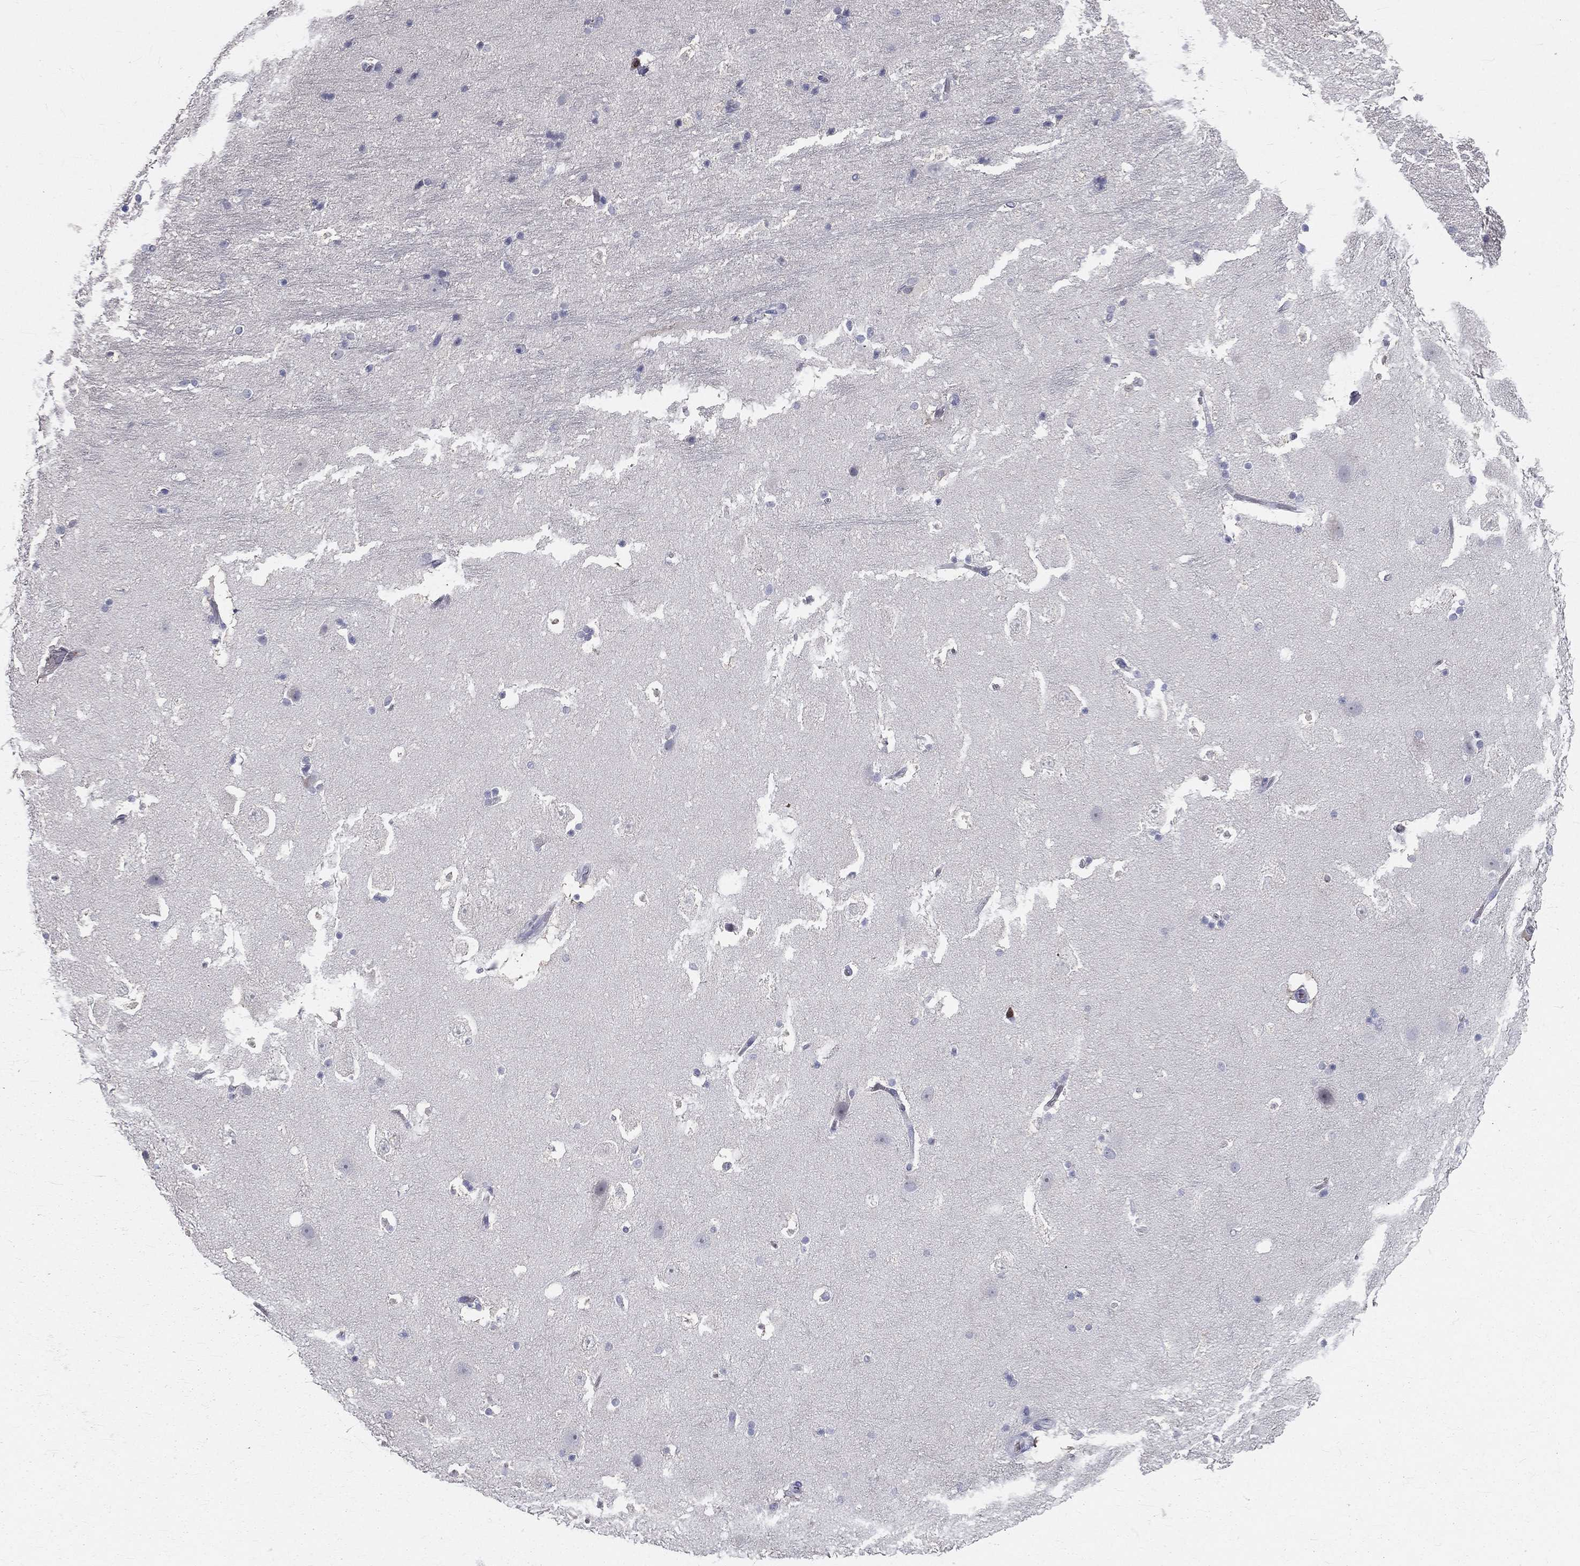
{"staining": {"intensity": "negative", "quantity": "none", "location": "none"}, "tissue": "hippocampus", "cell_type": "Glial cells", "image_type": "normal", "snomed": [{"axis": "morphology", "description": "Normal tissue, NOS"}, {"axis": "topography", "description": "Hippocampus"}], "caption": "Immunohistochemistry (IHC) micrograph of unremarkable hippocampus: hippocampus stained with DAB (3,3'-diaminobenzidine) reveals no significant protein positivity in glial cells. (Stains: DAB (3,3'-diaminobenzidine) IHC with hematoxylin counter stain, Microscopy: brightfield microscopy at high magnification).", "gene": "CTSW", "patient": {"sex": "male", "age": 51}}